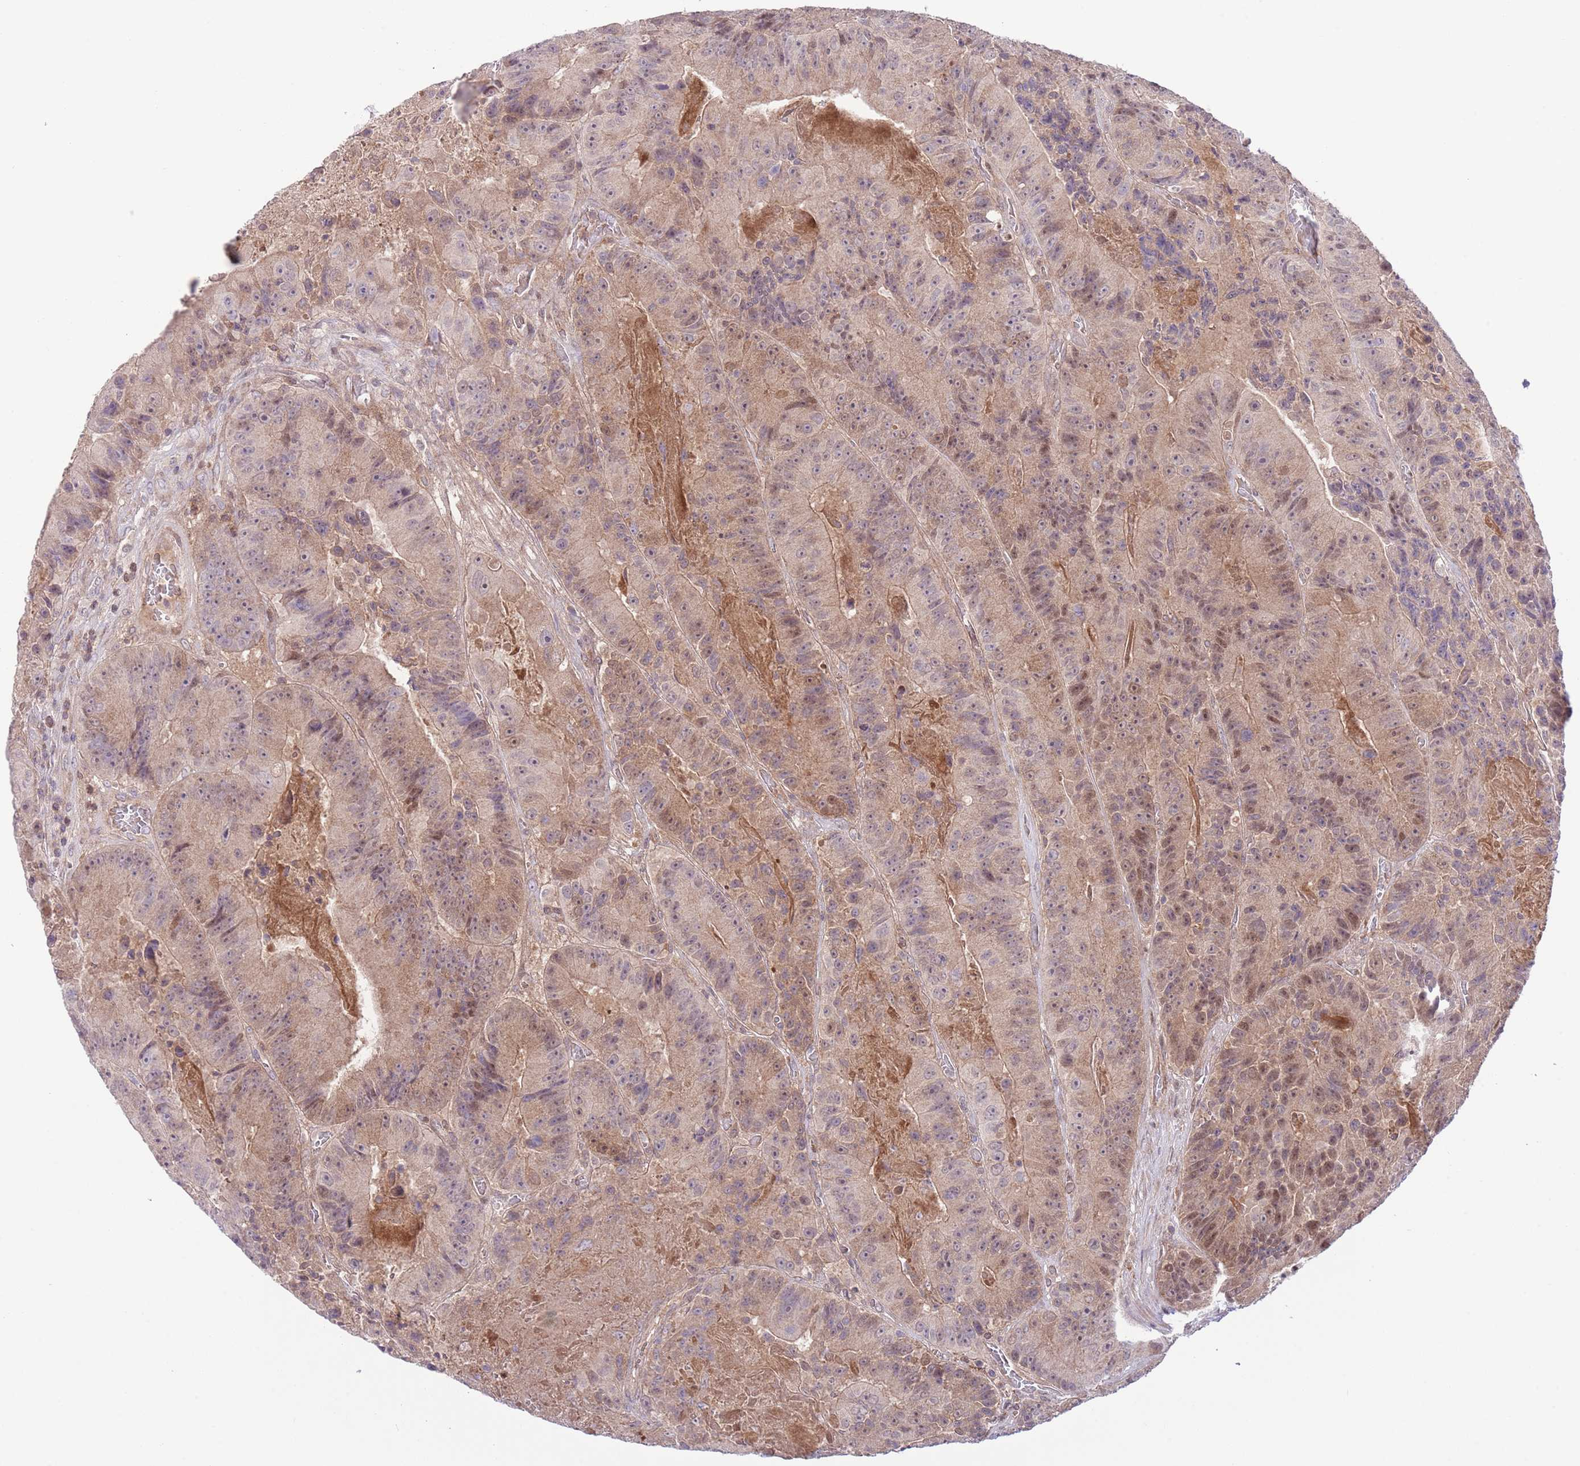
{"staining": {"intensity": "weak", "quantity": "25%-75%", "location": "cytoplasmic/membranous,nuclear"}, "tissue": "colorectal cancer", "cell_type": "Tumor cells", "image_type": "cancer", "snomed": [{"axis": "morphology", "description": "Adenocarcinoma, NOS"}, {"axis": "topography", "description": "Colon"}], "caption": "Immunohistochemical staining of human adenocarcinoma (colorectal) shows weak cytoplasmic/membranous and nuclear protein expression in approximately 25%-75% of tumor cells.", "gene": "HDHD2", "patient": {"sex": "female", "age": 86}}